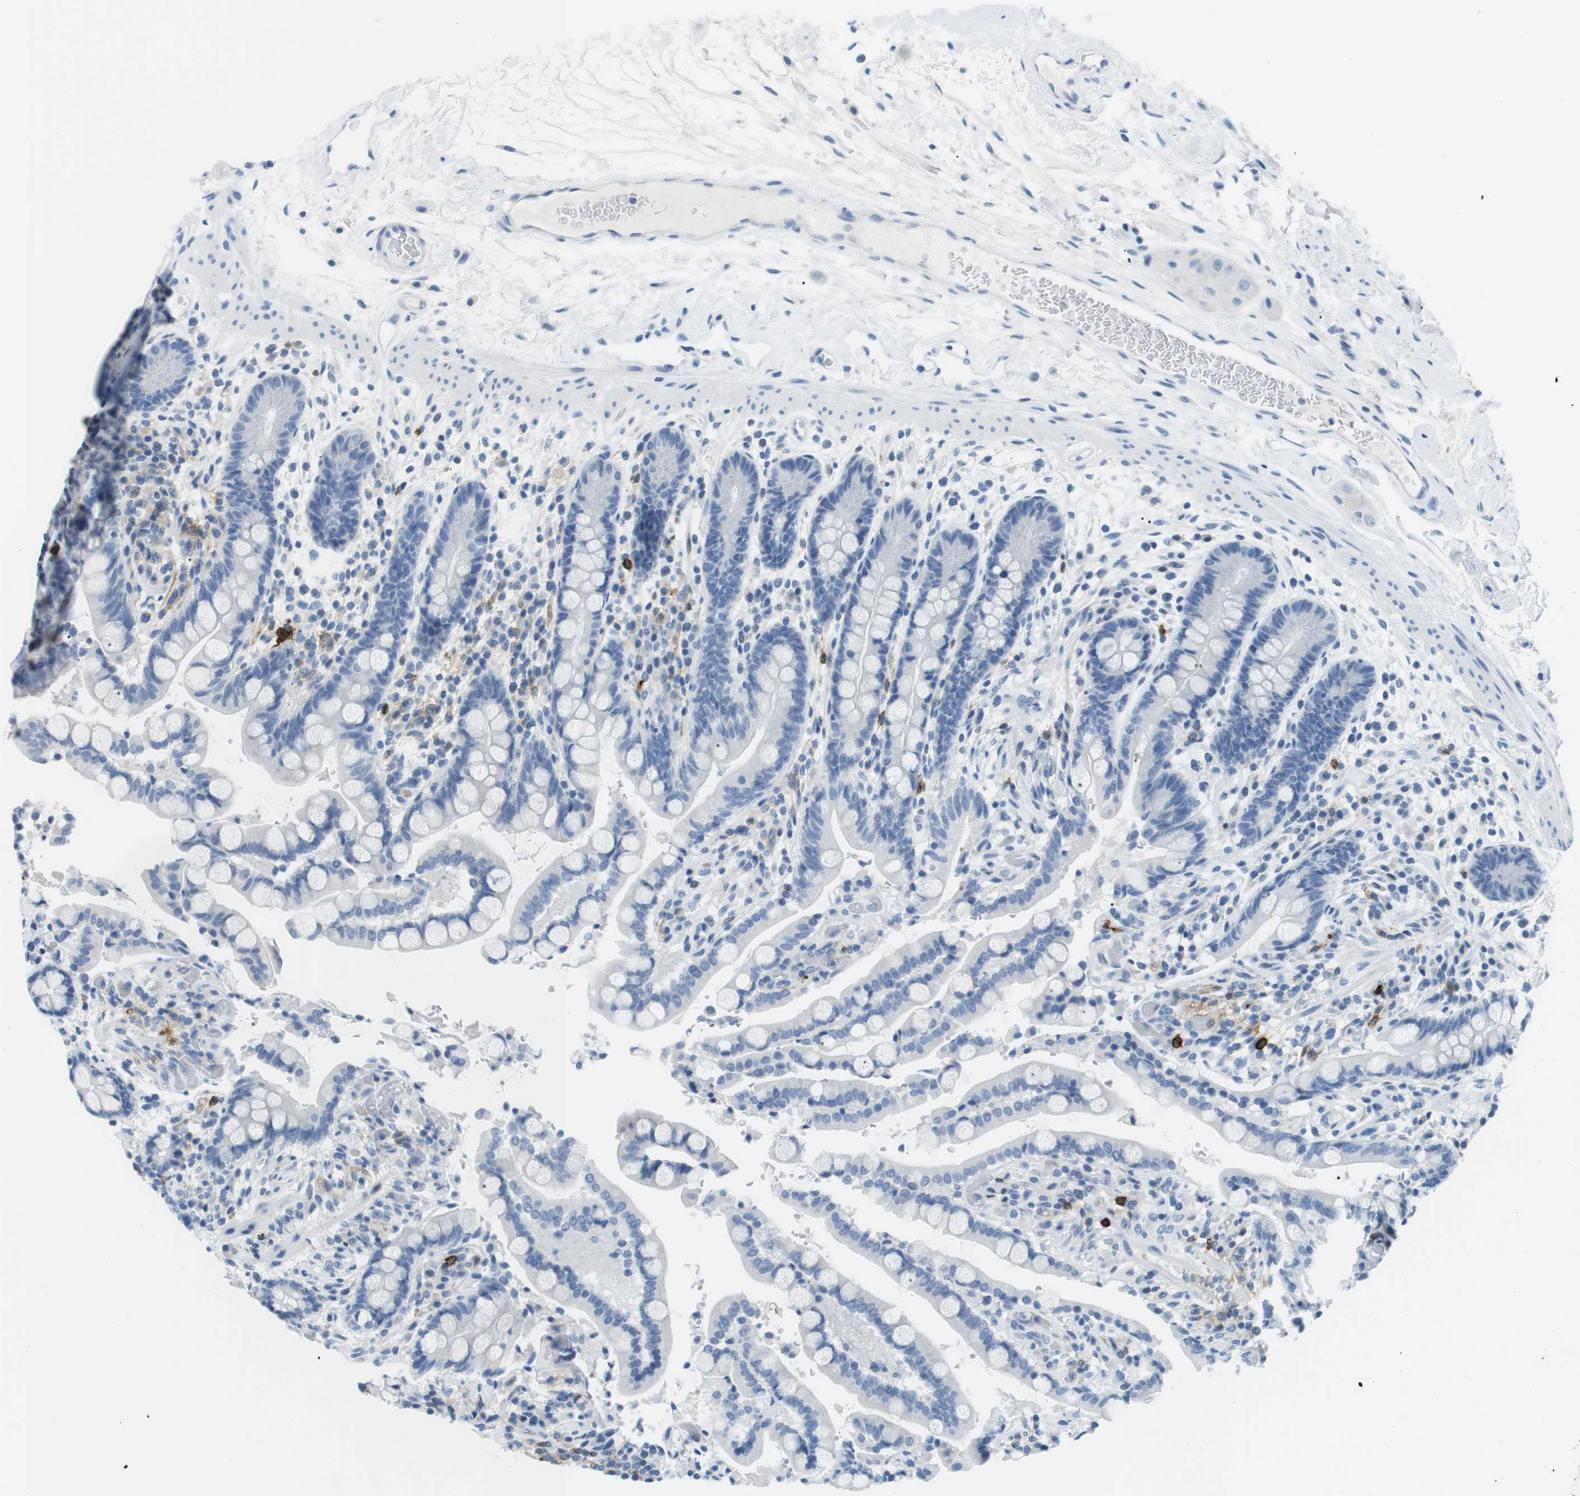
{"staining": {"intensity": "negative", "quantity": "none", "location": "none"}, "tissue": "colon", "cell_type": "Endothelial cells", "image_type": "normal", "snomed": [{"axis": "morphology", "description": "Normal tissue, NOS"}, {"axis": "topography", "description": "Colon"}], "caption": "A photomicrograph of colon stained for a protein reveals no brown staining in endothelial cells.", "gene": "TNFRSF4", "patient": {"sex": "male", "age": 73}}